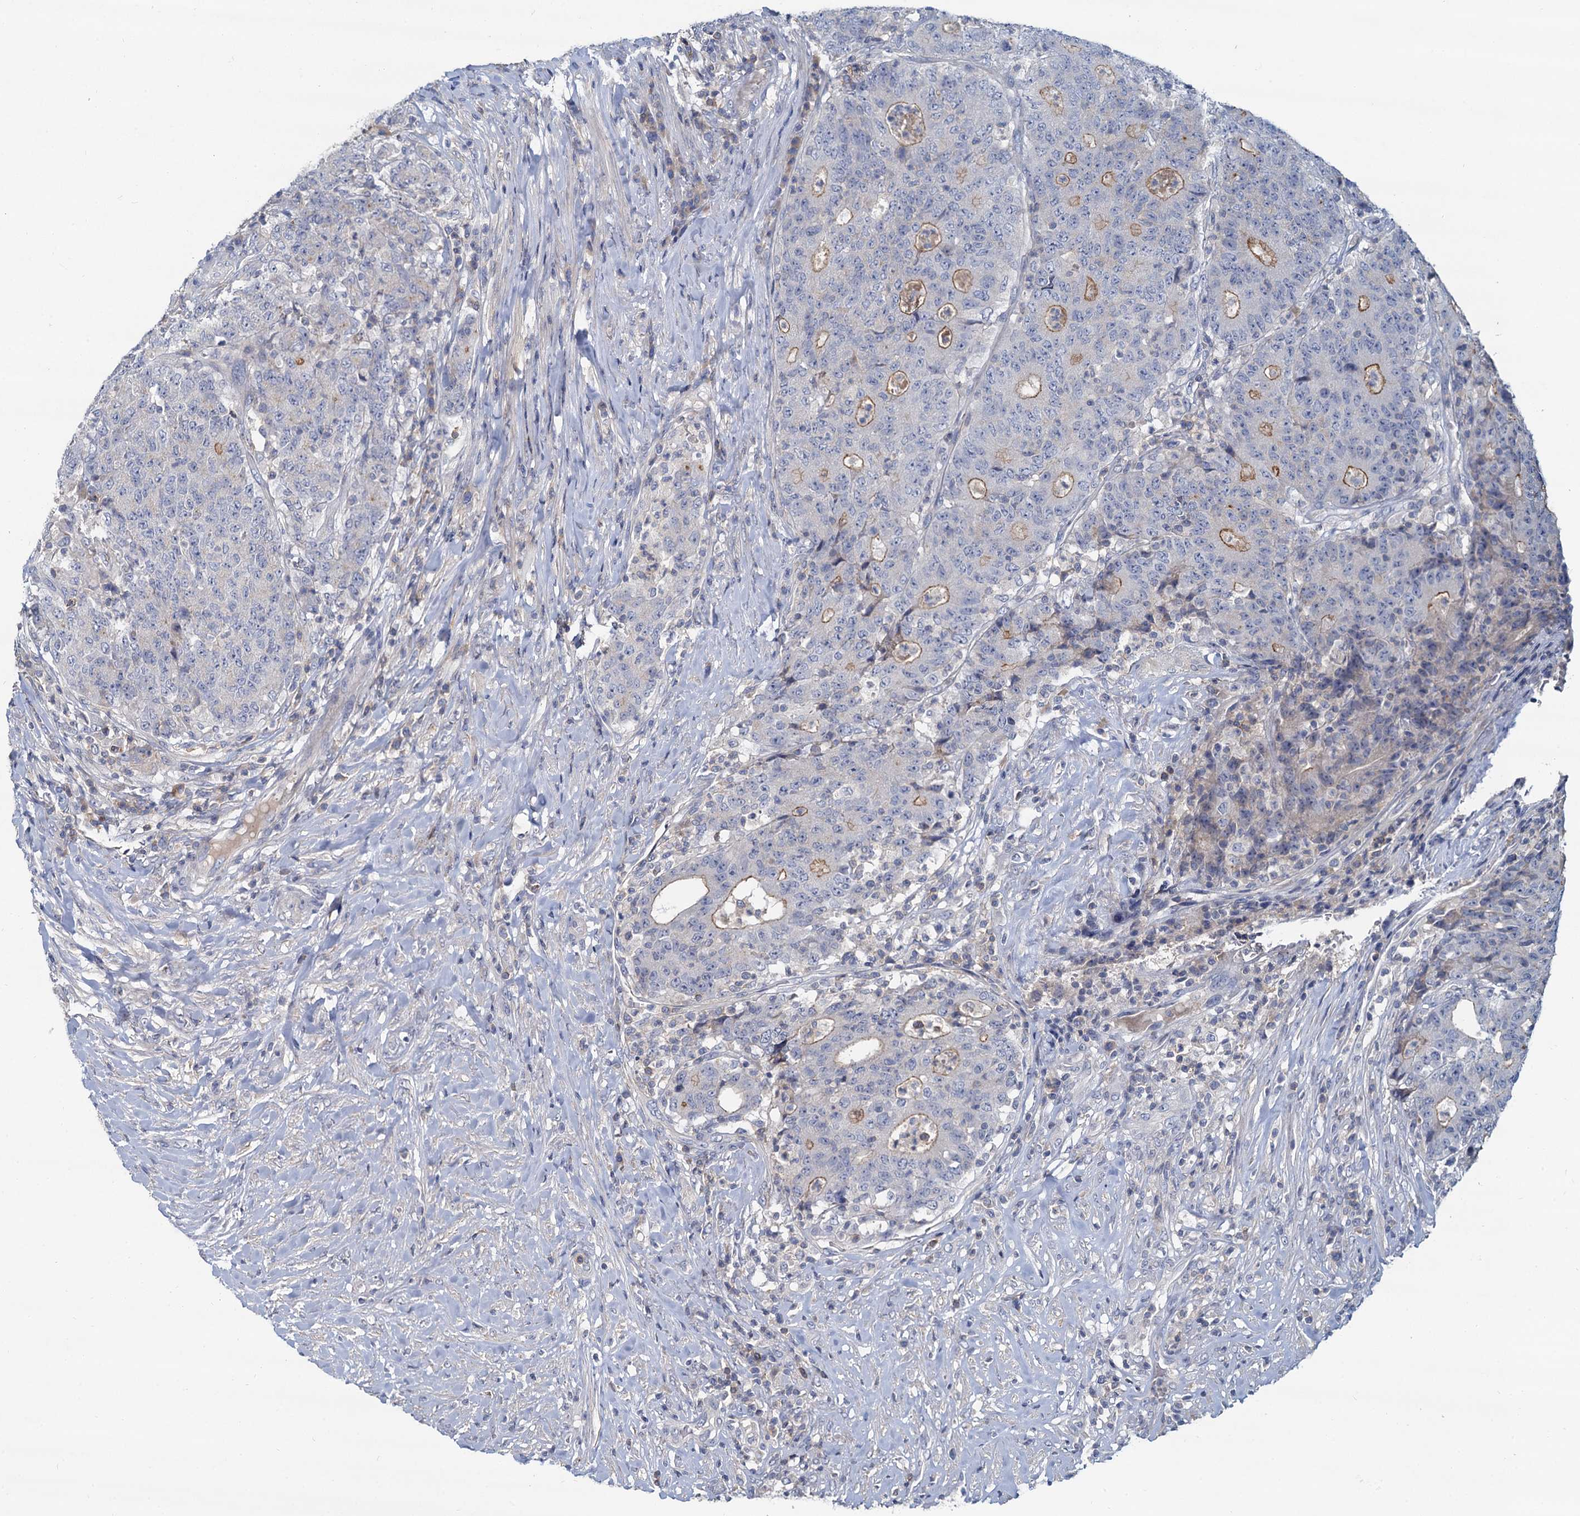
{"staining": {"intensity": "weak", "quantity": "25%-75%", "location": "cytoplasmic/membranous"}, "tissue": "colorectal cancer", "cell_type": "Tumor cells", "image_type": "cancer", "snomed": [{"axis": "morphology", "description": "Adenocarcinoma, NOS"}, {"axis": "topography", "description": "Colon"}], "caption": "Colorectal cancer stained with a protein marker exhibits weak staining in tumor cells.", "gene": "ACSM3", "patient": {"sex": "female", "age": 75}}